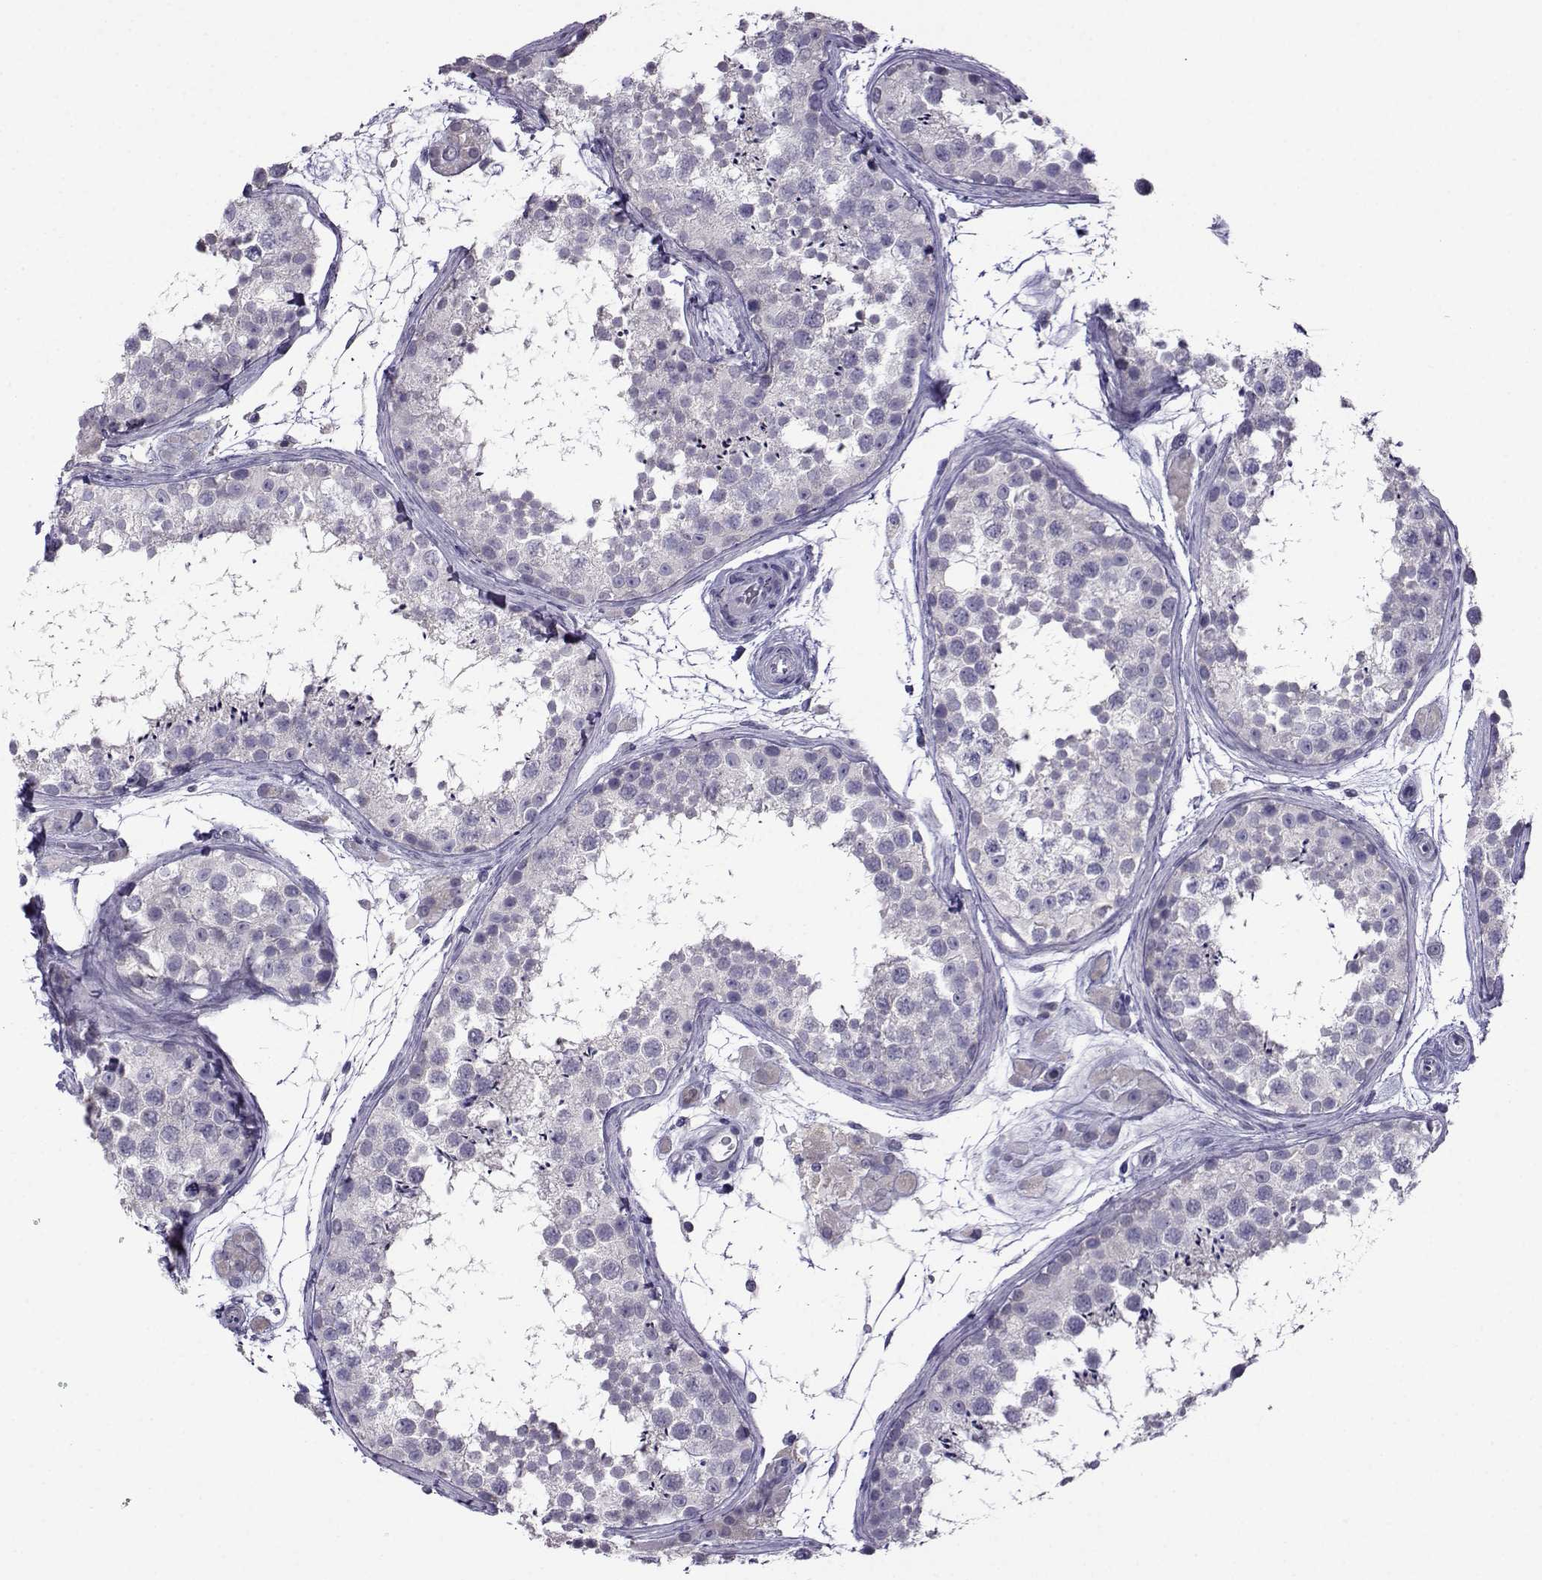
{"staining": {"intensity": "negative", "quantity": "none", "location": "none"}, "tissue": "testis", "cell_type": "Cells in seminiferous ducts", "image_type": "normal", "snomed": [{"axis": "morphology", "description": "Normal tissue, NOS"}, {"axis": "topography", "description": "Testis"}], "caption": "Normal testis was stained to show a protein in brown. There is no significant positivity in cells in seminiferous ducts. (DAB (3,3'-diaminobenzidine) immunohistochemistry (IHC) visualized using brightfield microscopy, high magnification).", "gene": "CRYBB1", "patient": {"sex": "male", "age": 41}}